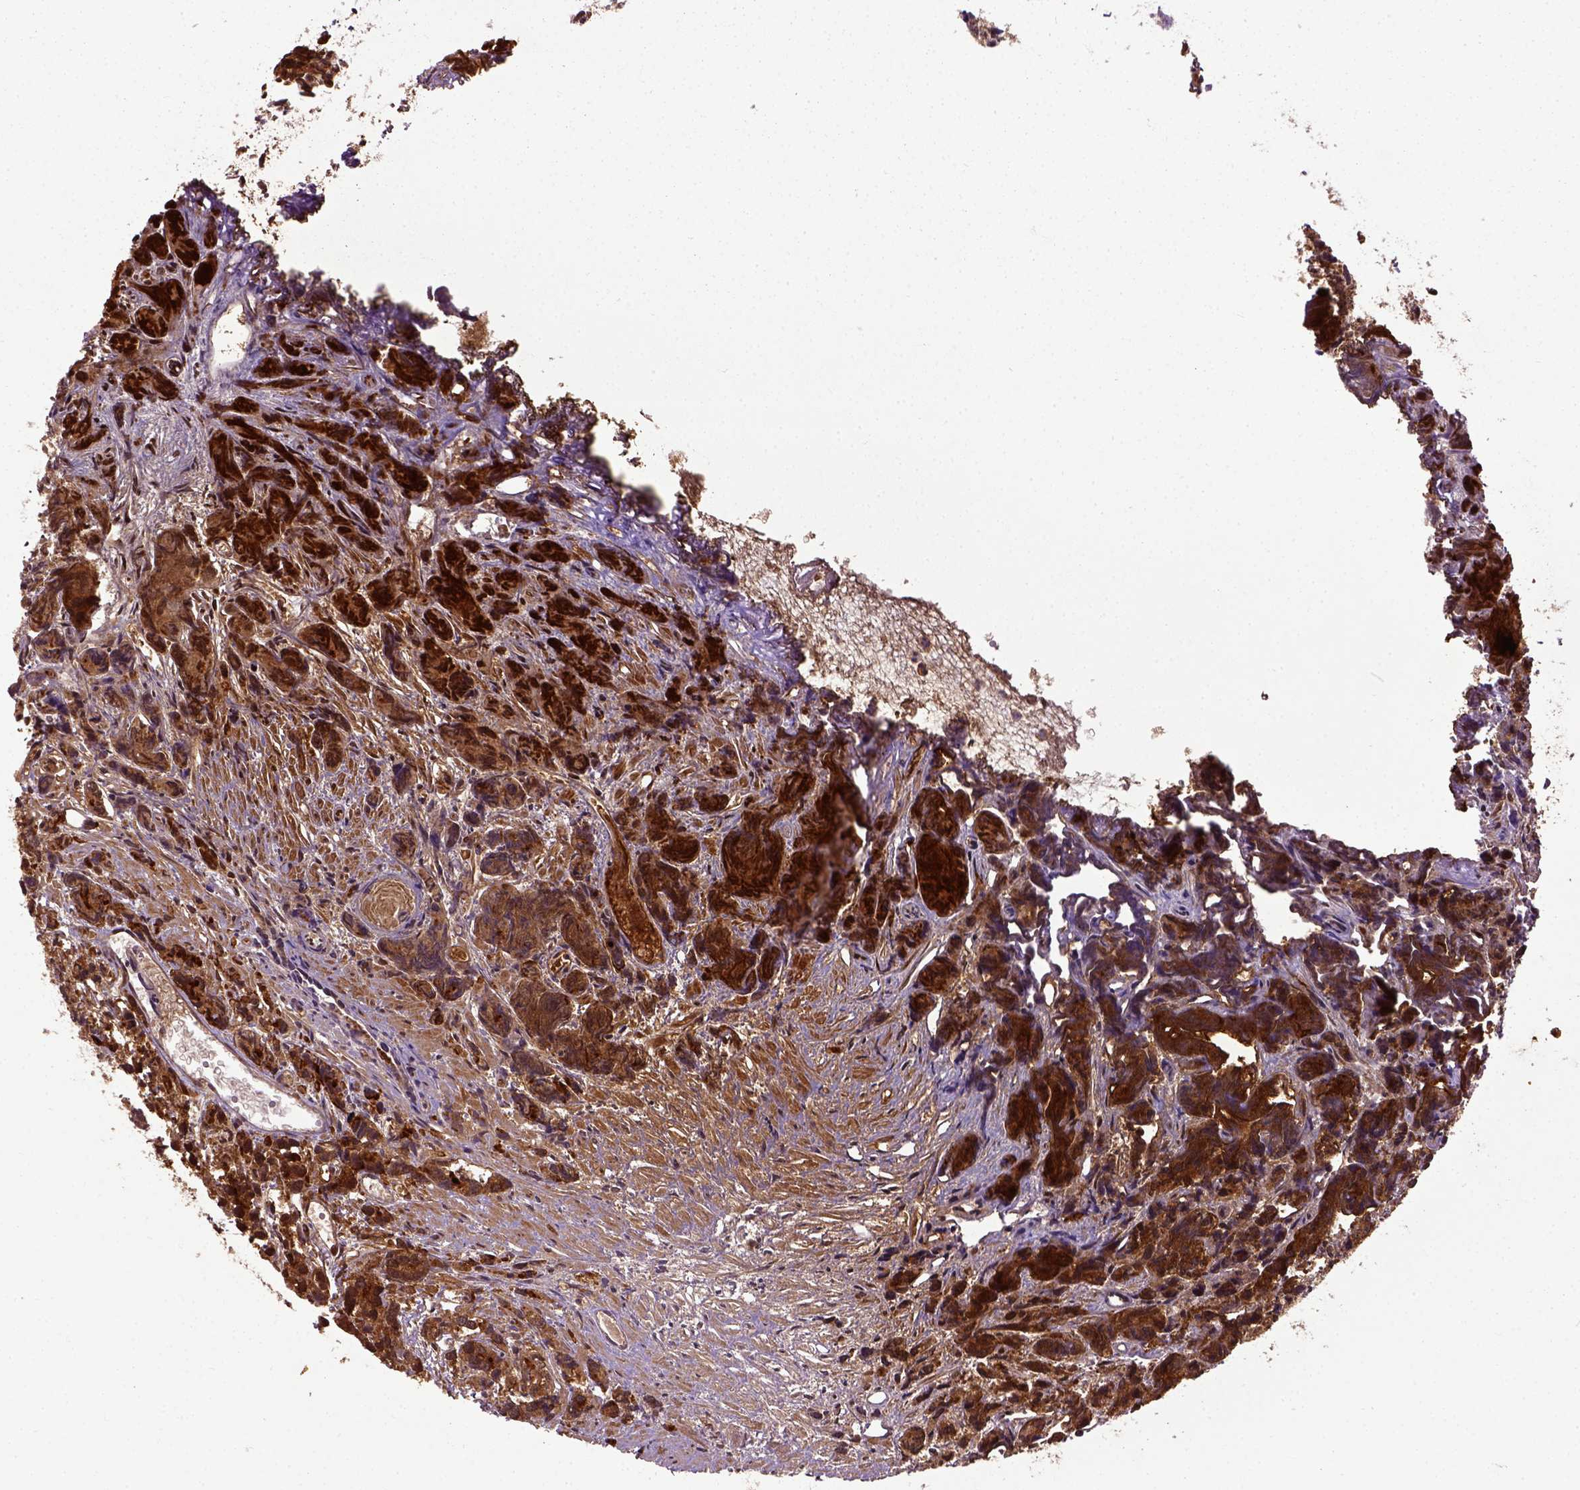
{"staining": {"intensity": "strong", "quantity": ">75%", "location": "cytoplasmic/membranous"}, "tissue": "prostate cancer", "cell_type": "Tumor cells", "image_type": "cancer", "snomed": [{"axis": "morphology", "description": "Adenocarcinoma, High grade"}, {"axis": "topography", "description": "Prostate"}], "caption": "Prostate cancer tissue exhibits strong cytoplasmic/membranous positivity in approximately >75% of tumor cells (DAB (3,3'-diaminobenzidine) IHC, brown staining for protein, blue staining for nuclei).", "gene": "CAPRIN1", "patient": {"sex": "male", "age": 77}}